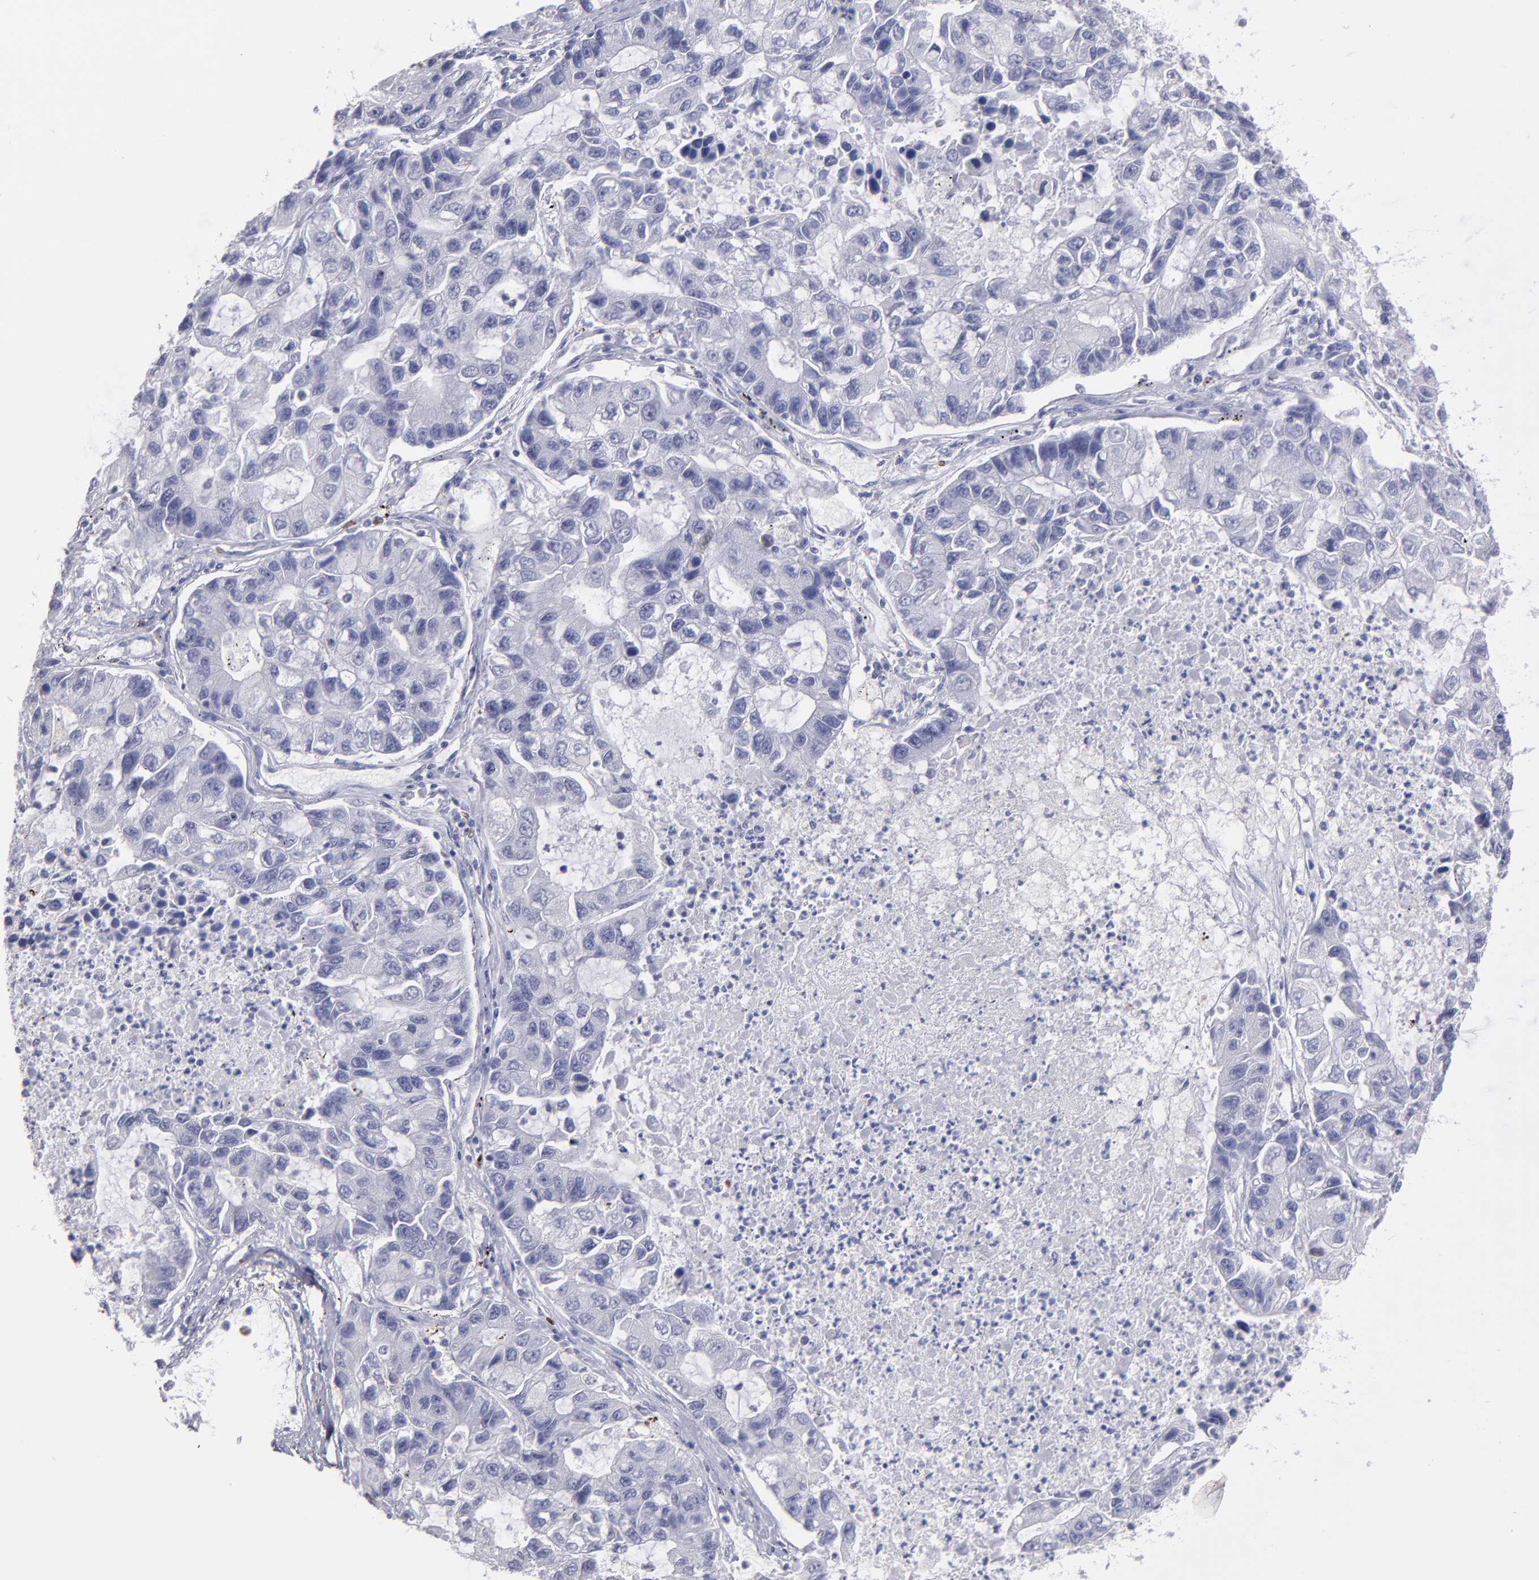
{"staining": {"intensity": "negative", "quantity": "none", "location": "none"}, "tissue": "lung cancer", "cell_type": "Tumor cells", "image_type": "cancer", "snomed": [{"axis": "morphology", "description": "Adenocarcinoma, NOS"}, {"axis": "topography", "description": "Lung"}], "caption": "Lung cancer was stained to show a protein in brown. There is no significant staining in tumor cells. (Brightfield microscopy of DAB immunohistochemistry (IHC) at high magnification).", "gene": "IRF8", "patient": {"sex": "female", "age": 51}}